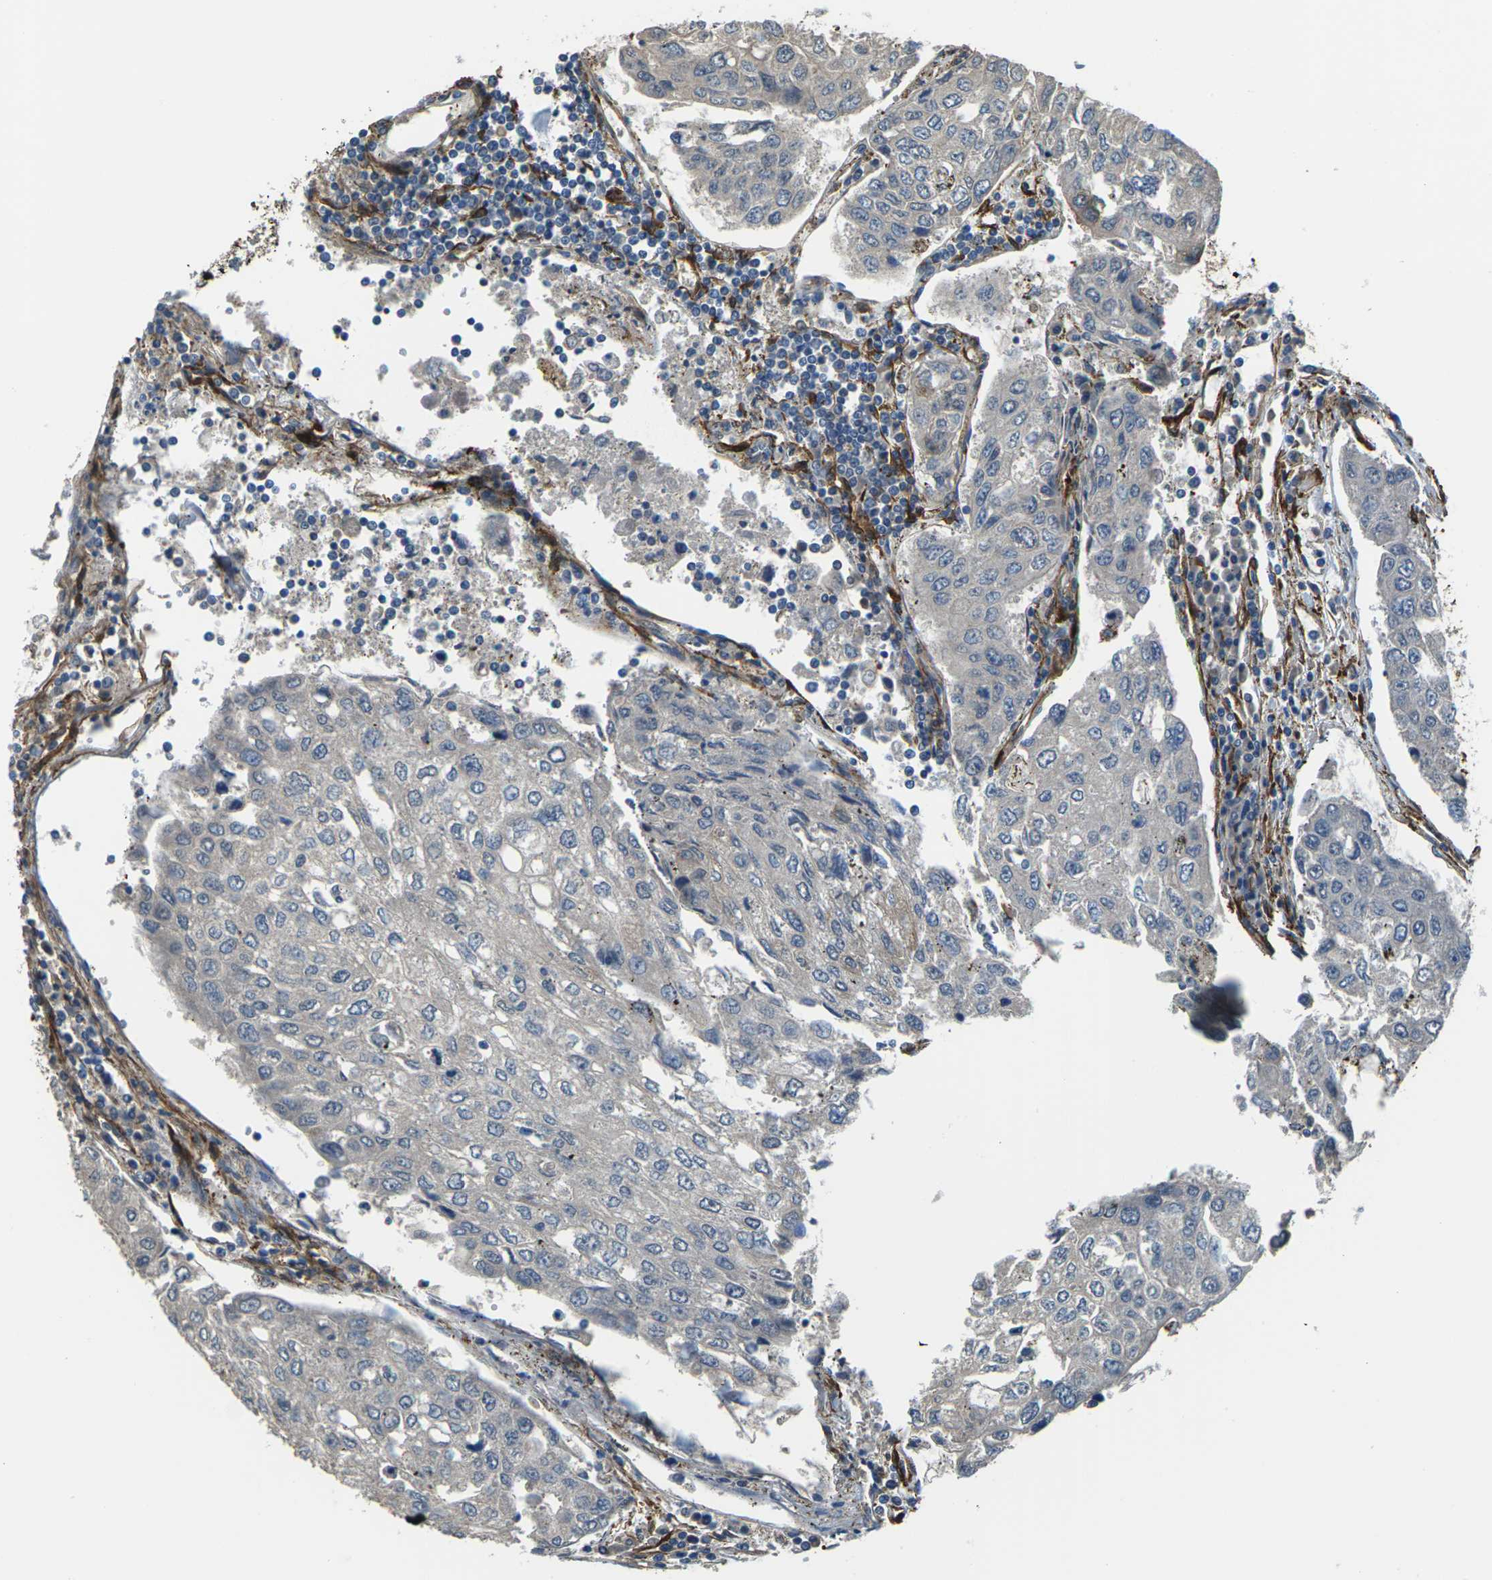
{"staining": {"intensity": "negative", "quantity": "none", "location": "none"}, "tissue": "urothelial cancer", "cell_type": "Tumor cells", "image_type": "cancer", "snomed": [{"axis": "morphology", "description": "Urothelial carcinoma, High grade"}, {"axis": "topography", "description": "Lymph node"}, {"axis": "topography", "description": "Urinary bladder"}], "caption": "The IHC micrograph has no significant staining in tumor cells of urothelial carcinoma (high-grade) tissue.", "gene": "GRAMD1C", "patient": {"sex": "male", "age": 51}}